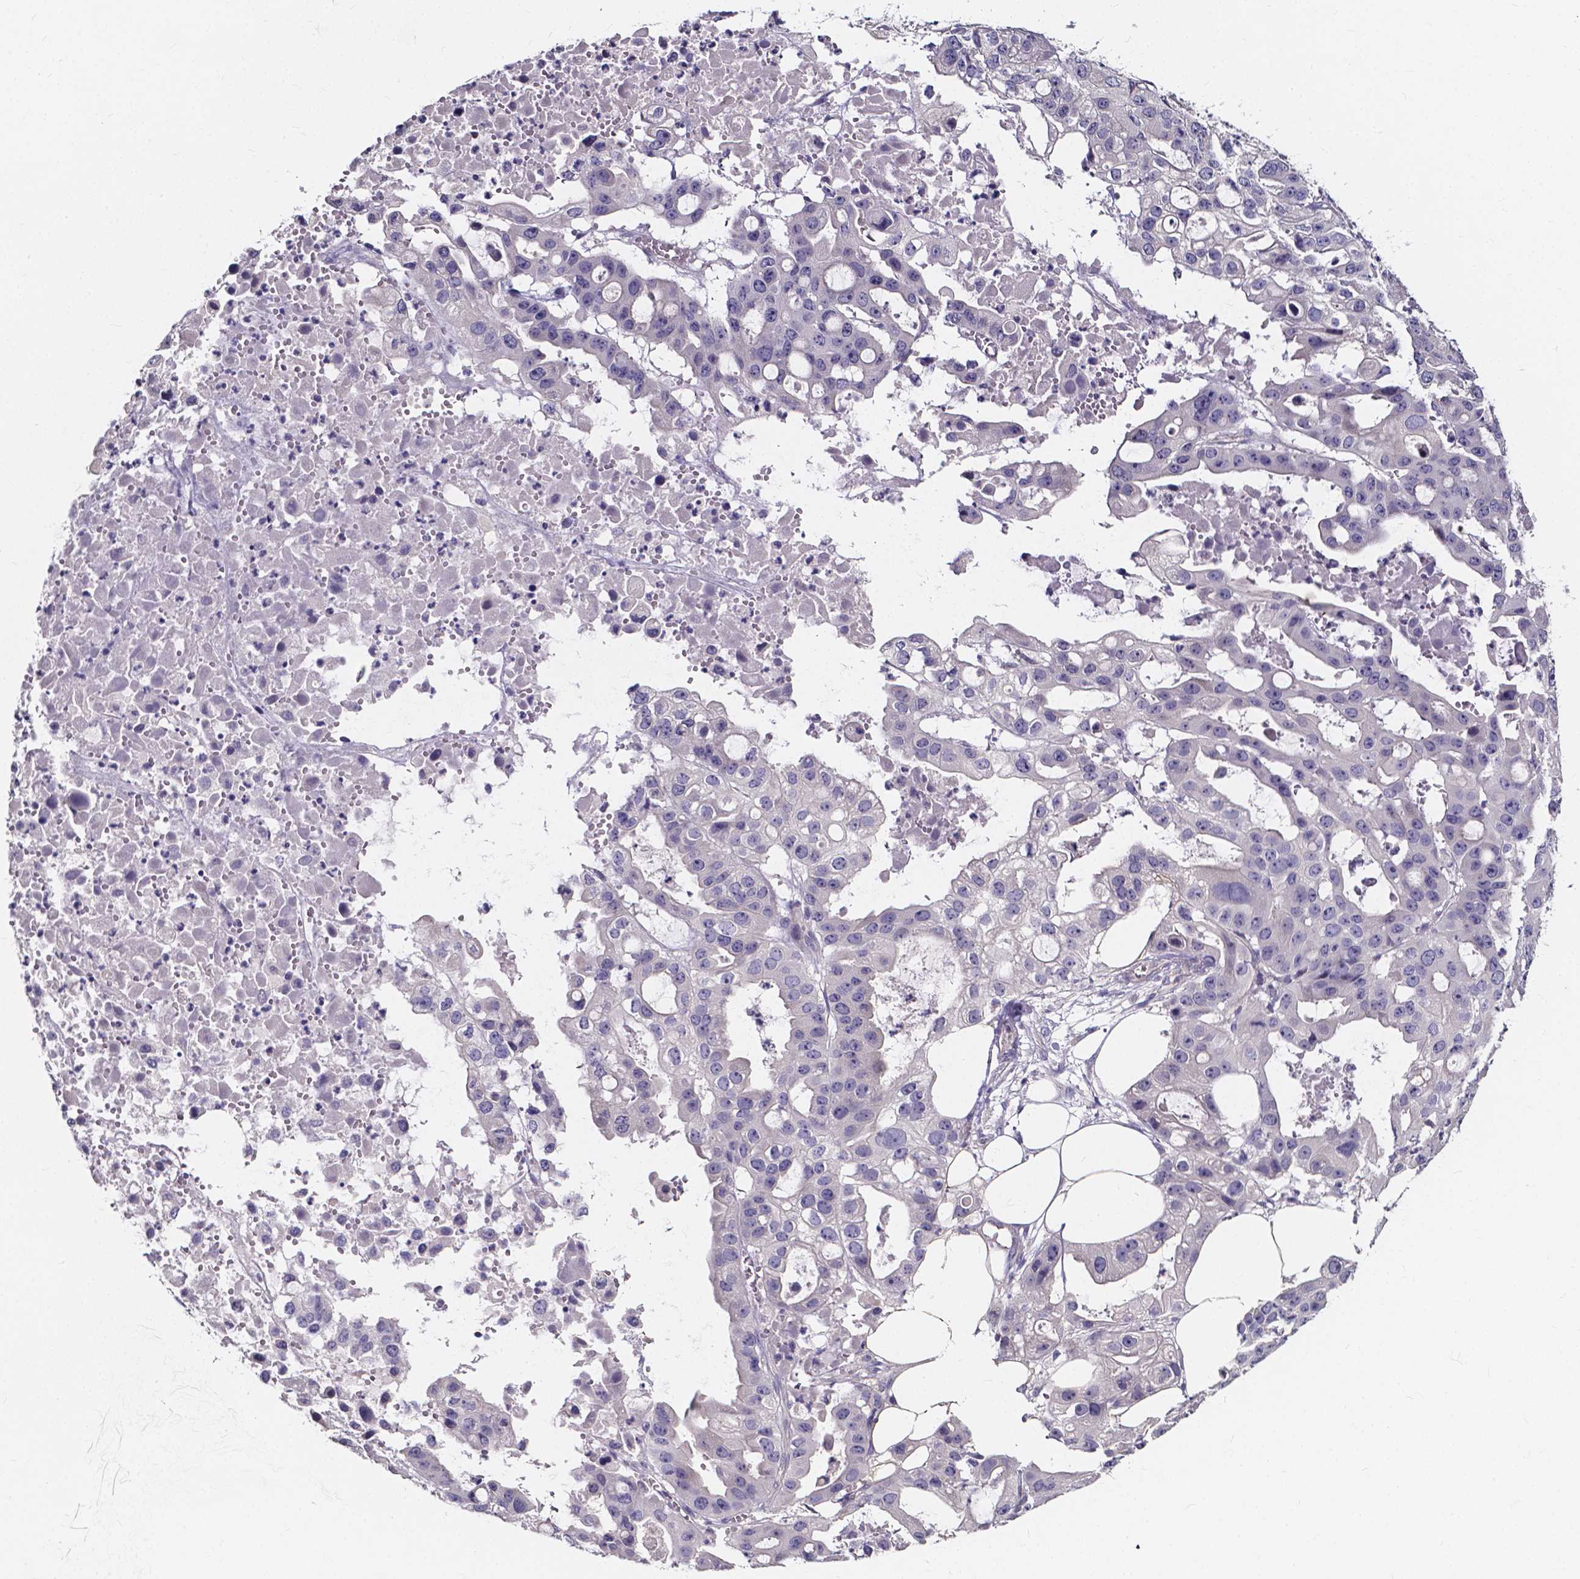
{"staining": {"intensity": "negative", "quantity": "none", "location": "none"}, "tissue": "ovarian cancer", "cell_type": "Tumor cells", "image_type": "cancer", "snomed": [{"axis": "morphology", "description": "Cystadenocarcinoma, serous, NOS"}, {"axis": "topography", "description": "Ovary"}], "caption": "Histopathology image shows no protein positivity in tumor cells of ovarian cancer tissue.", "gene": "THEMIS", "patient": {"sex": "female", "age": 56}}